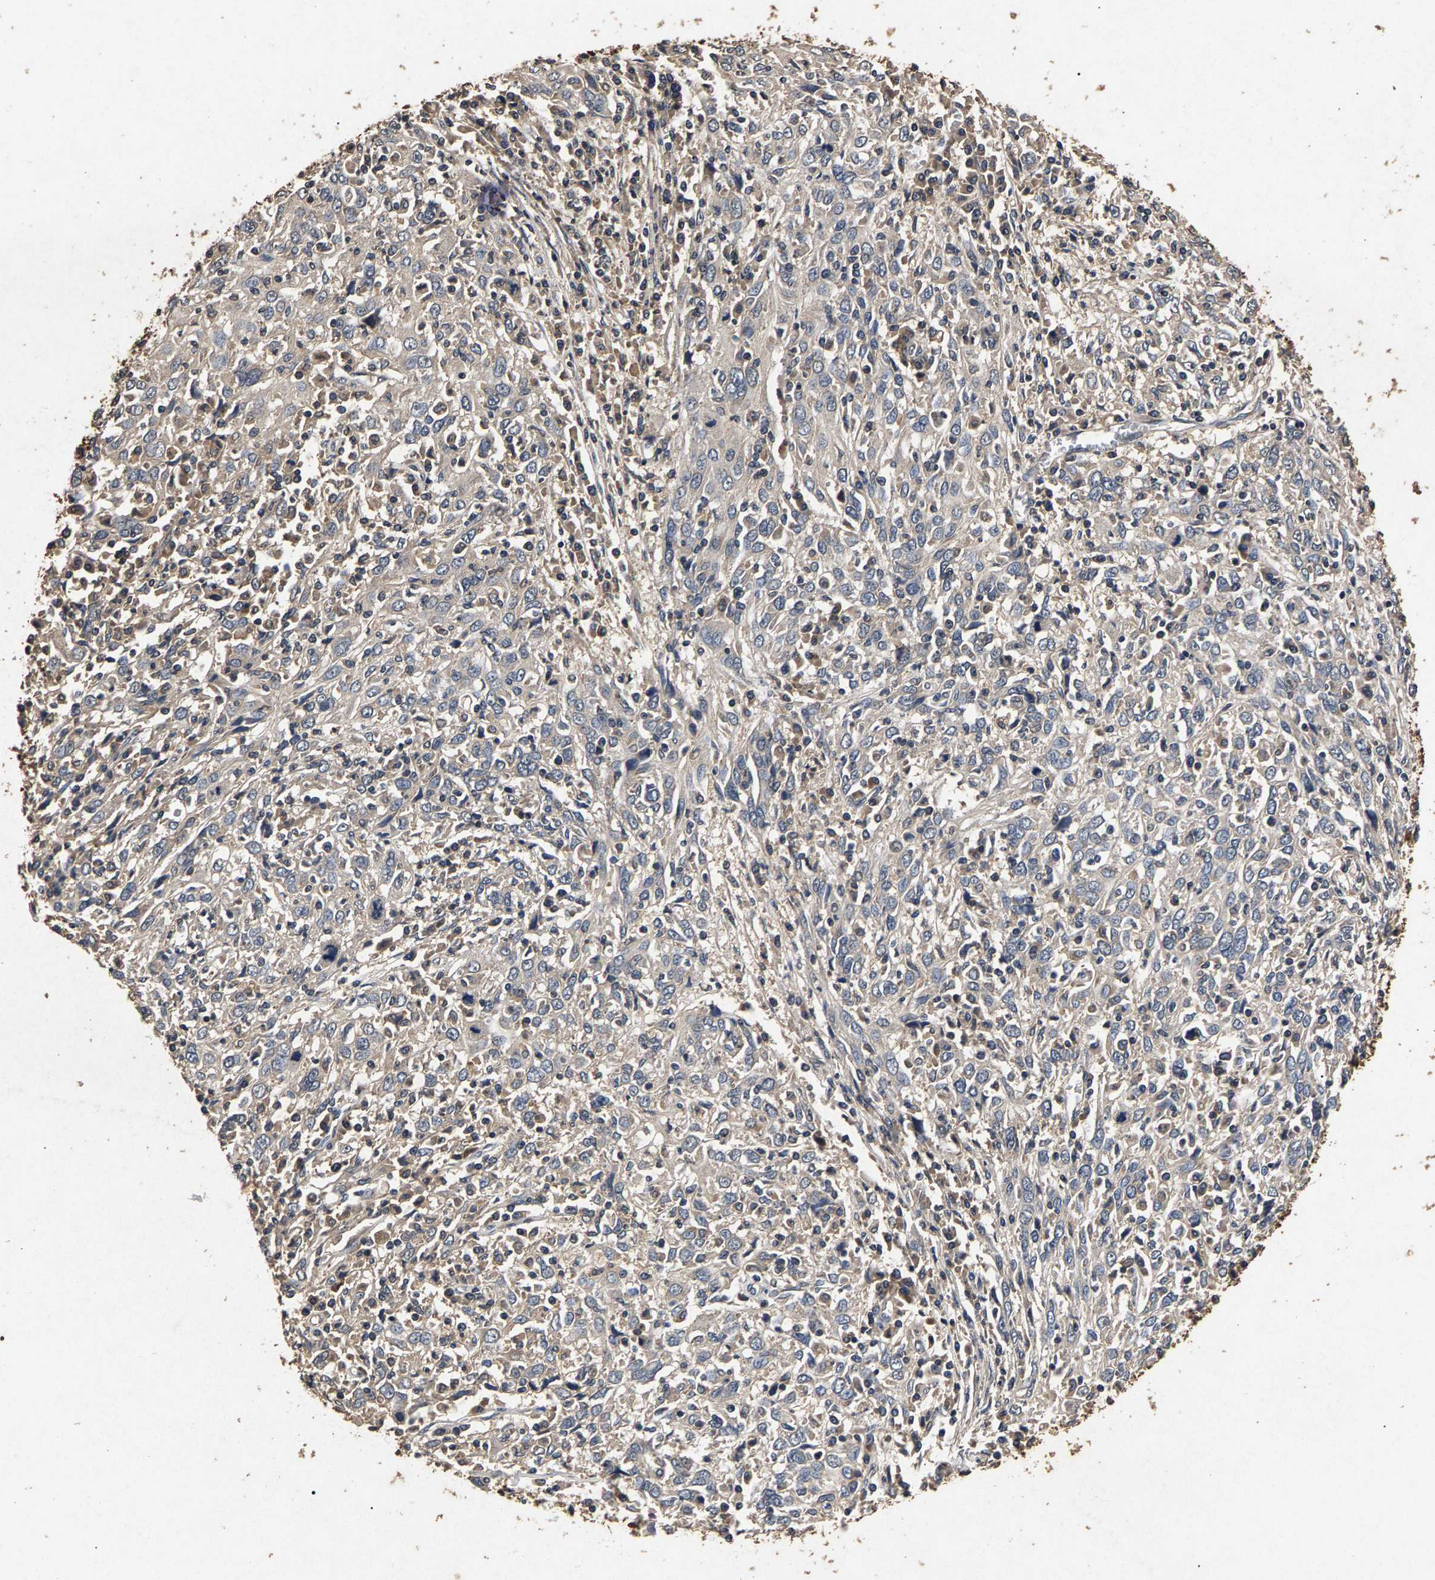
{"staining": {"intensity": "negative", "quantity": "none", "location": "none"}, "tissue": "cervical cancer", "cell_type": "Tumor cells", "image_type": "cancer", "snomed": [{"axis": "morphology", "description": "Squamous cell carcinoma, NOS"}, {"axis": "topography", "description": "Cervix"}], "caption": "The immunohistochemistry image has no significant expression in tumor cells of cervical cancer tissue.", "gene": "PPP1CC", "patient": {"sex": "female", "age": 46}}